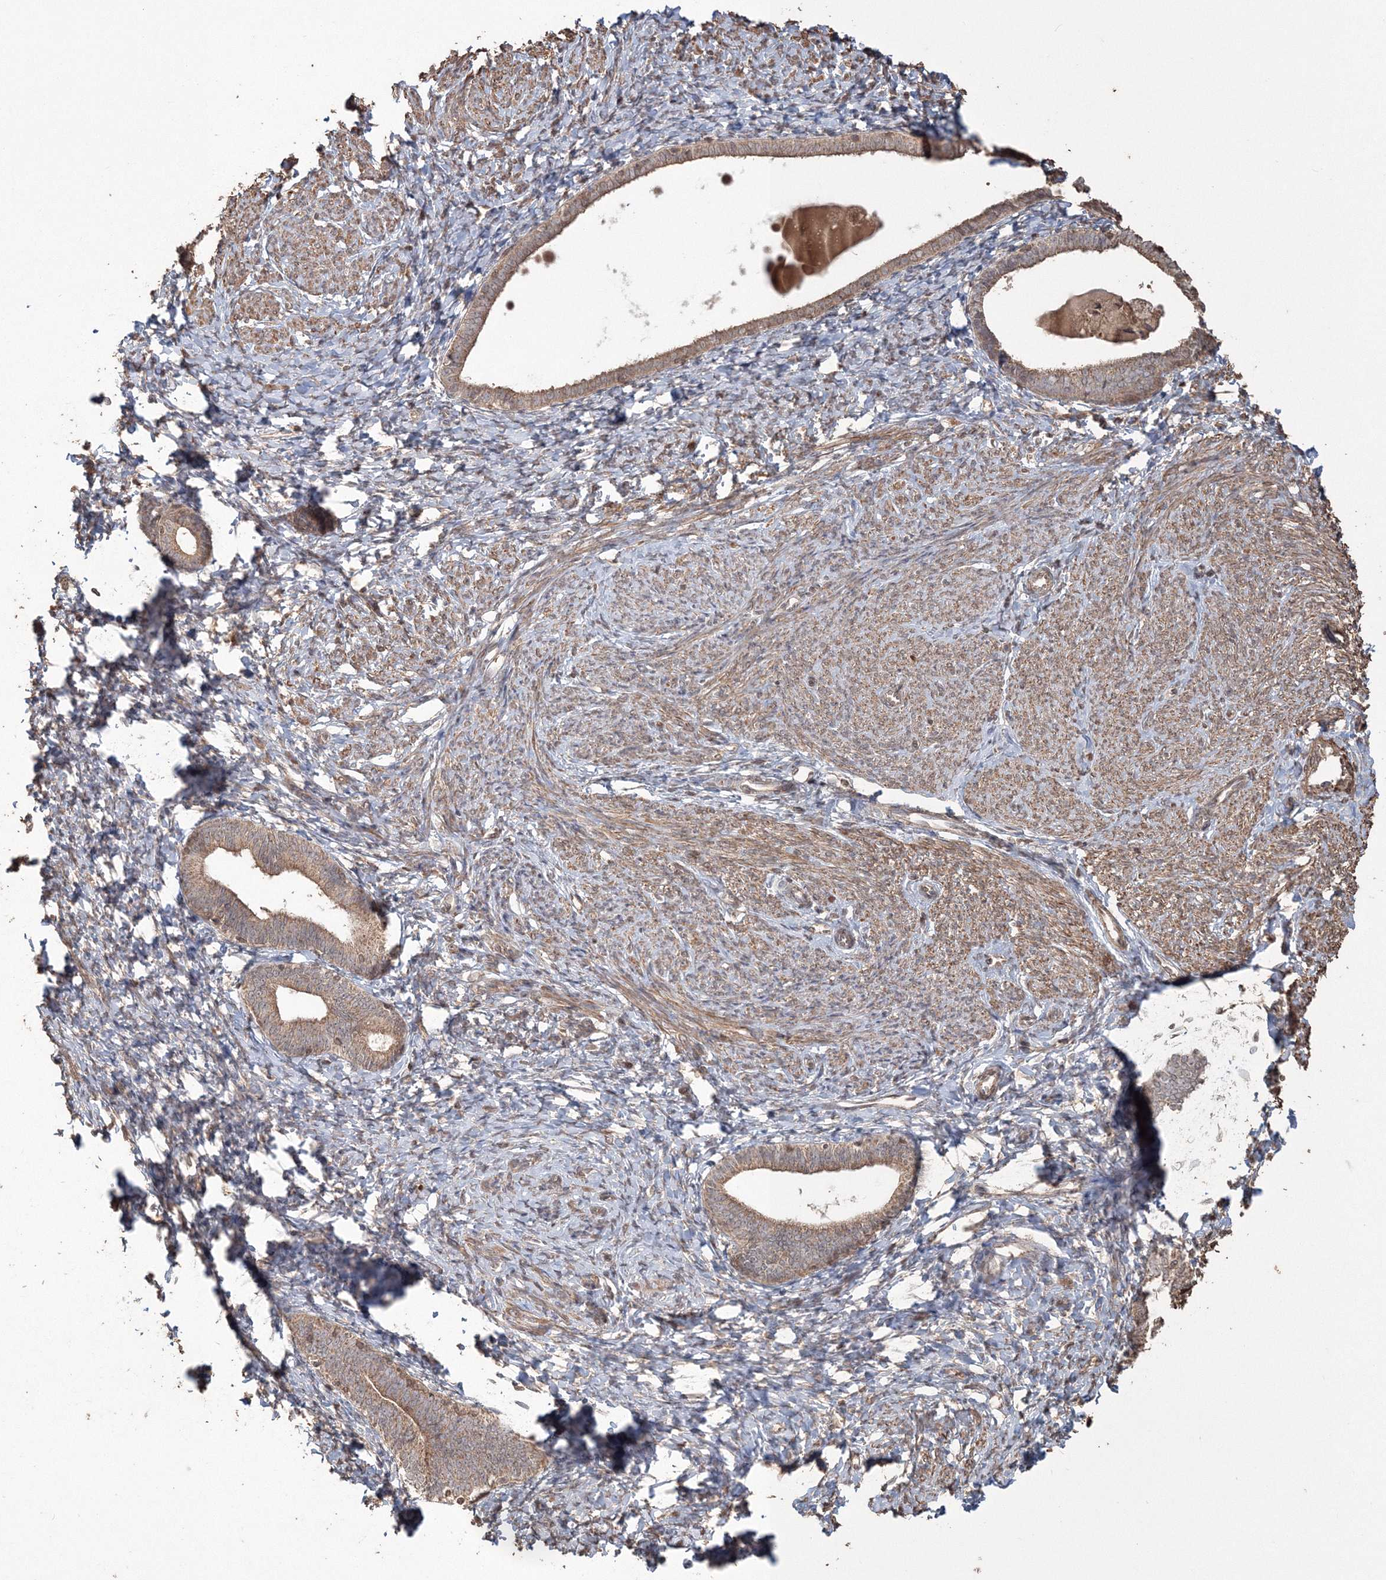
{"staining": {"intensity": "moderate", "quantity": "25%-75%", "location": "cytoplasmic/membranous"}, "tissue": "endometrium", "cell_type": "Cells in endometrial stroma", "image_type": "normal", "snomed": [{"axis": "morphology", "description": "Normal tissue, NOS"}, {"axis": "topography", "description": "Endometrium"}], "caption": "The micrograph demonstrates immunohistochemical staining of benign endometrium. There is moderate cytoplasmic/membranous staining is identified in approximately 25%-75% of cells in endometrial stroma.", "gene": "CCDC122", "patient": {"sex": "female", "age": 72}}